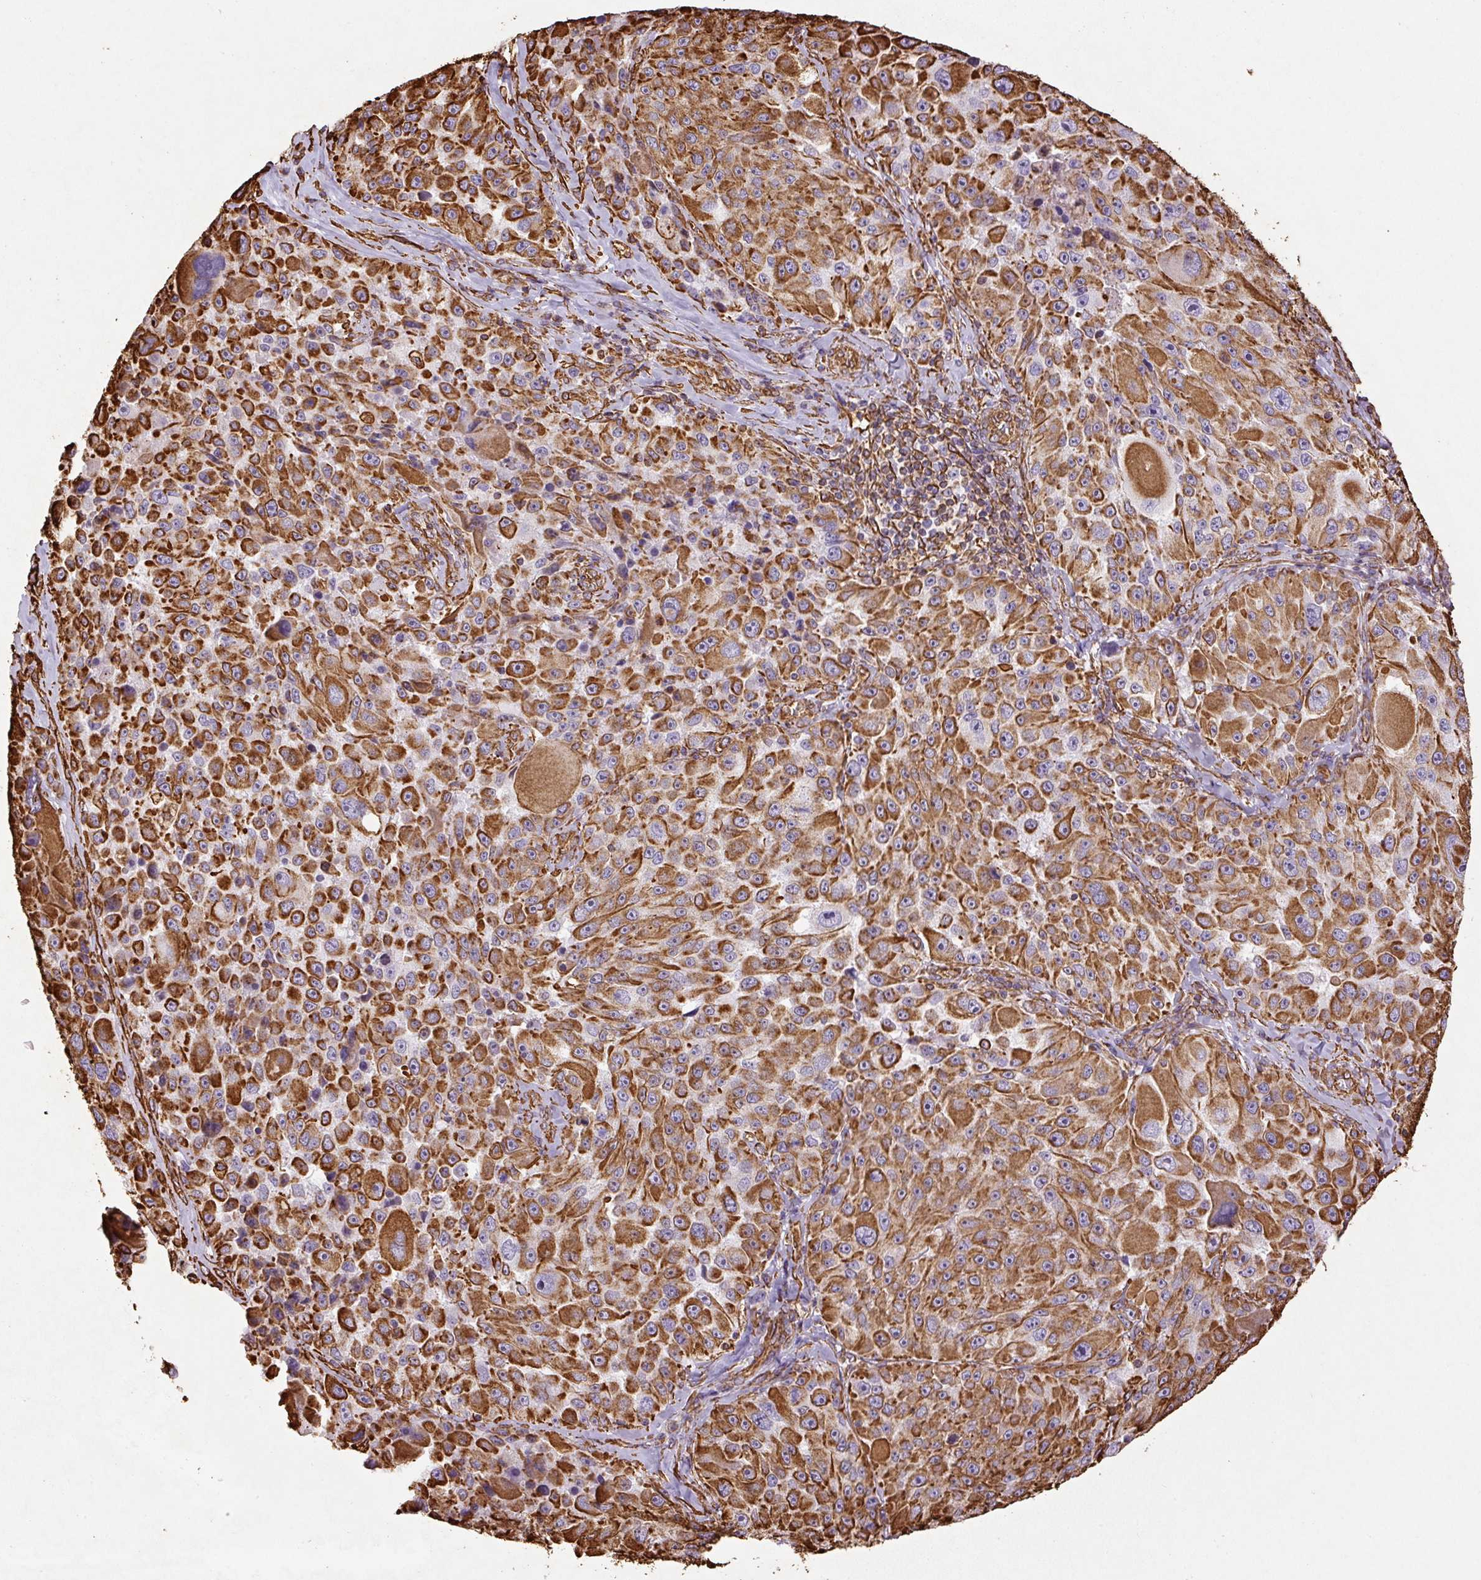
{"staining": {"intensity": "strong", "quantity": ">75%", "location": "cytoplasmic/membranous"}, "tissue": "melanoma", "cell_type": "Tumor cells", "image_type": "cancer", "snomed": [{"axis": "morphology", "description": "Malignant melanoma, Metastatic site"}, {"axis": "topography", "description": "Lymph node"}], "caption": "Malignant melanoma (metastatic site) was stained to show a protein in brown. There is high levels of strong cytoplasmic/membranous expression in about >75% of tumor cells.", "gene": "VIM", "patient": {"sex": "male", "age": 62}}